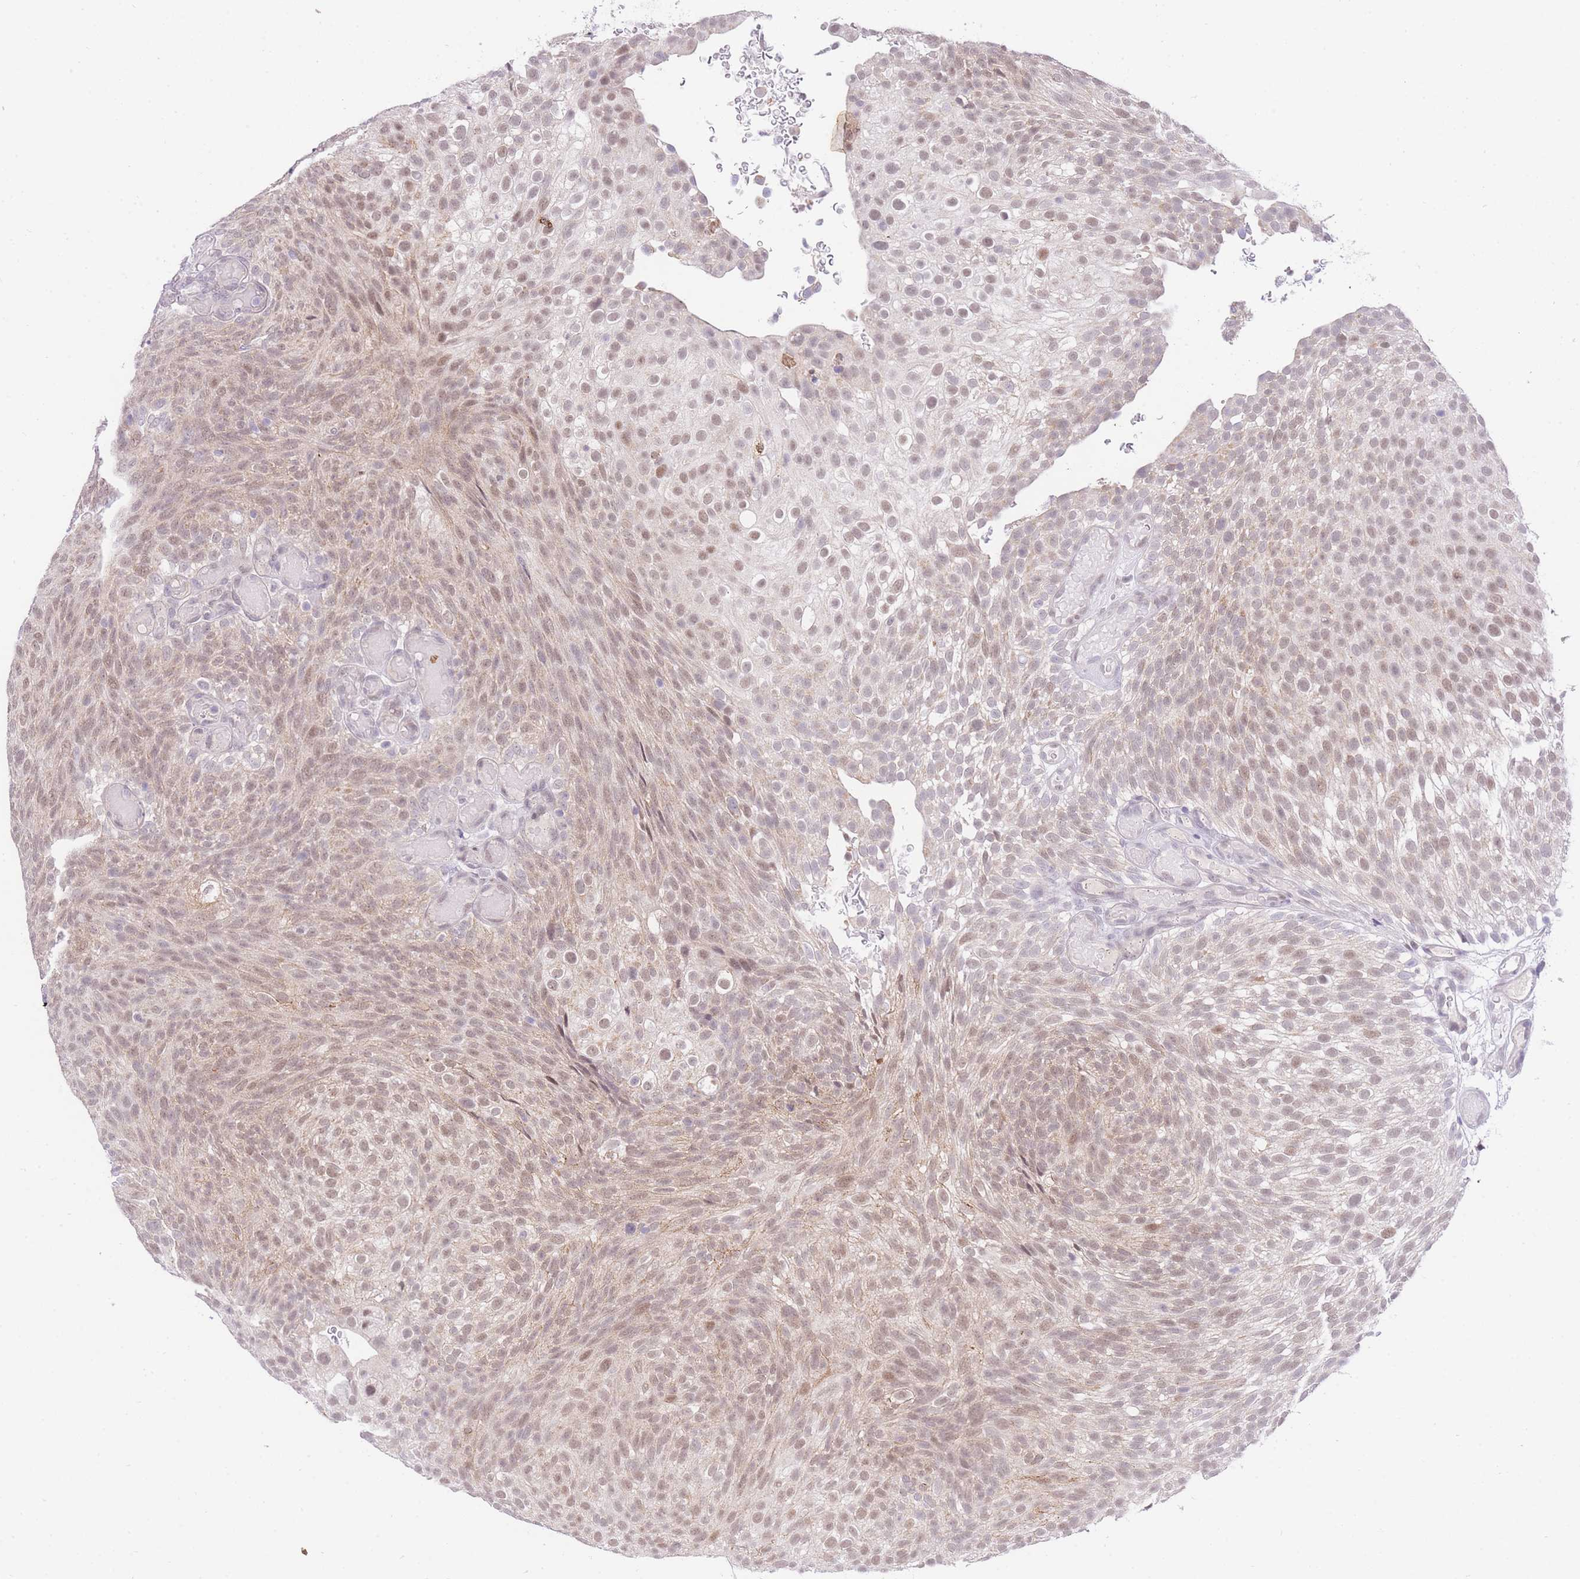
{"staining": {"intensity": "moderate", "quantity": ">75%", "location": "nuclear"}, "tissue": "urothelial cancer", "cell_type": "Tumor cells", "image_type": "cancer", "snomed": [{"axis": "morphology", "description": "Urothelial carcinoma, Low grade"}, {"axis": "topography", "description": "Urinary bladder"}], "caption": "Immunohistochemical staining of human urothelial carcinoma (low-grade) reveals medium levels of moderate nuclear protein positivity in about >75% of tumor cells.", "gene": "UBXN7", "patient": {"sex": "male", "age": 78}}